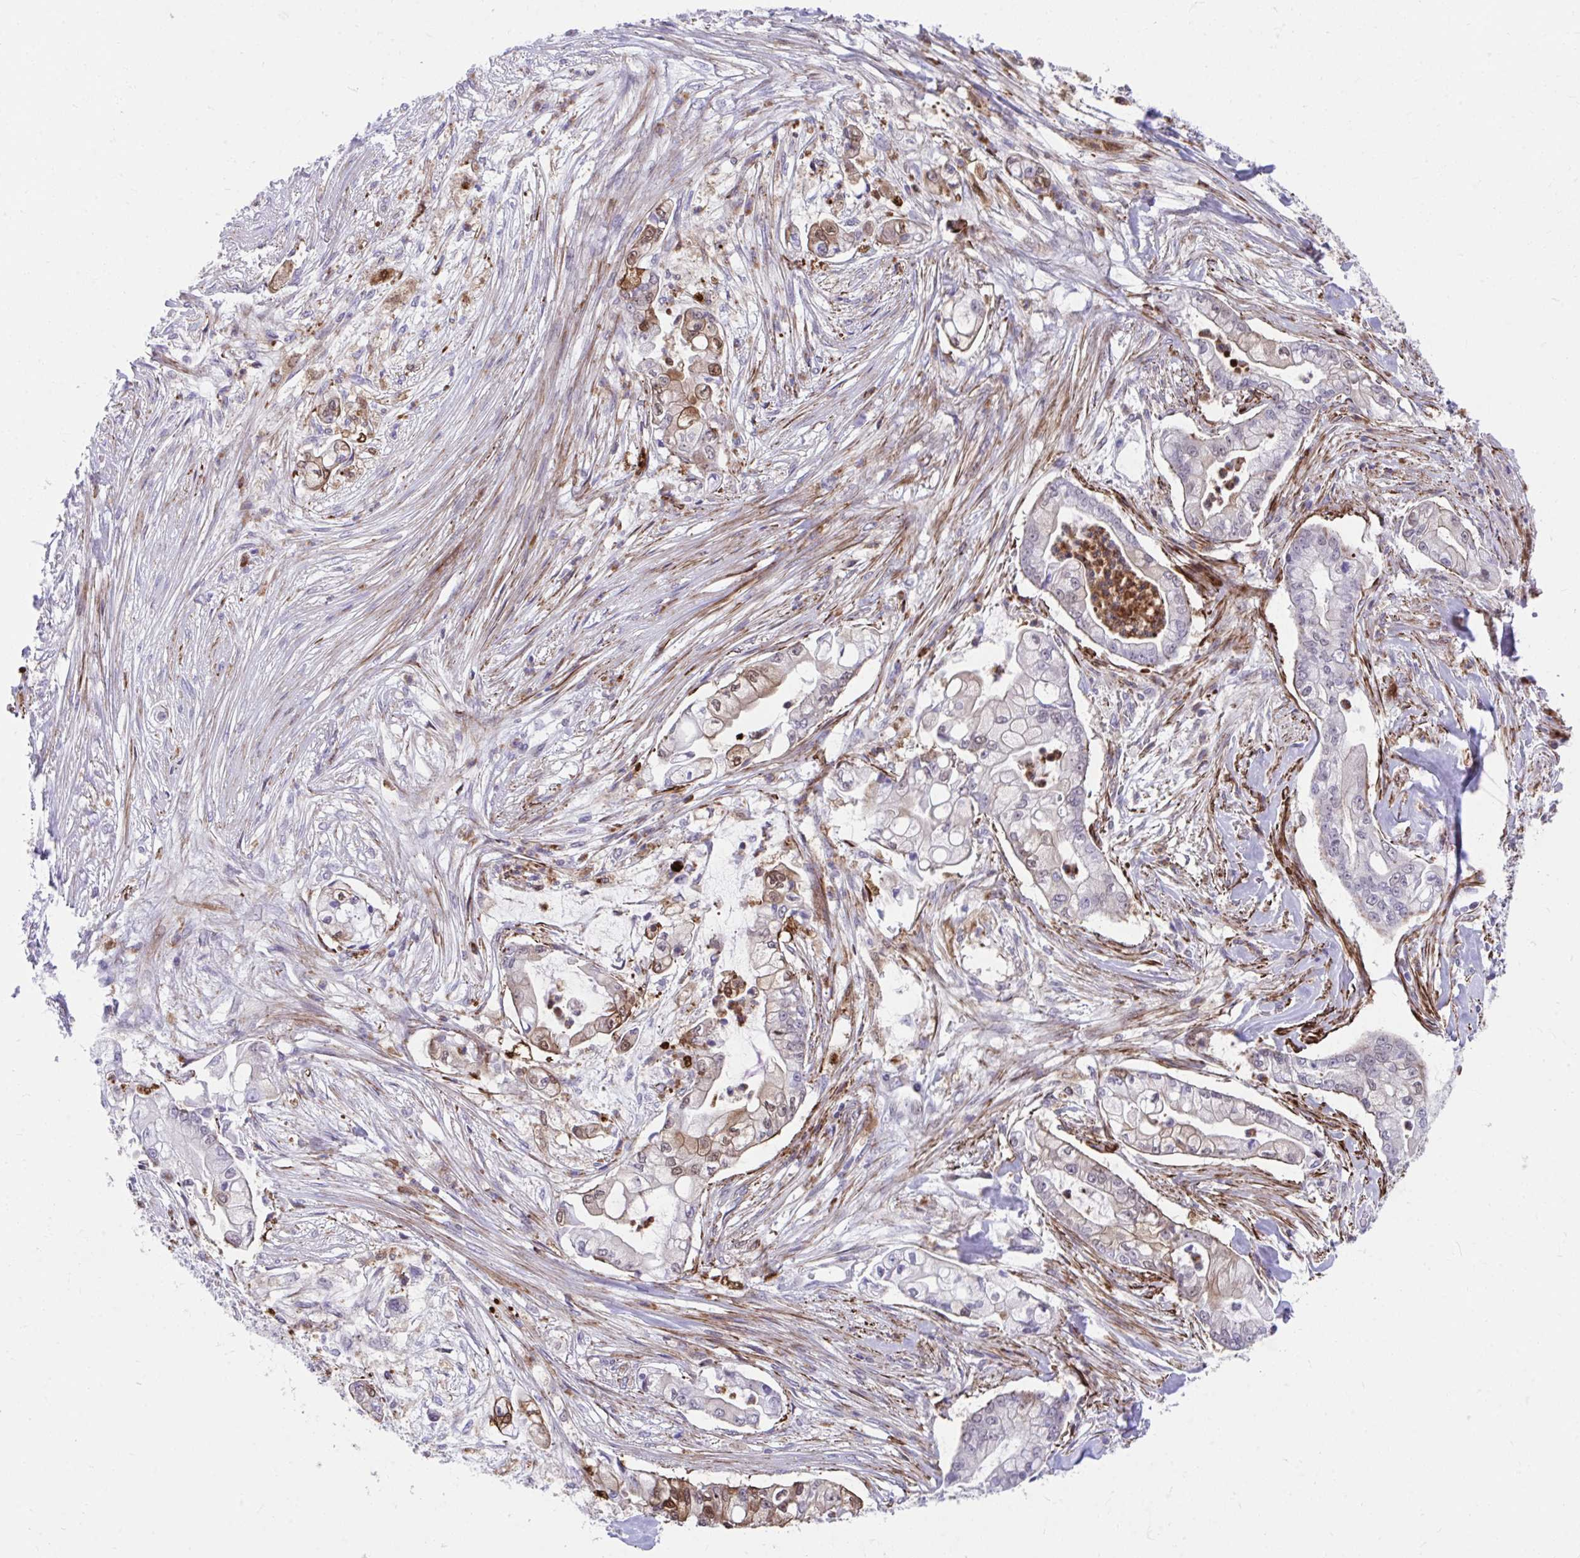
{"staining": {"intensity": "weak", "quantity": "<25%", "location": "cytoplasmic/membranous,nuclear"}, "tissue": "pancreatic cancer", "cell_type": "Tumor cells", "image_type": "cancer", "snomed": [{"axis": "morphology", "description": "Adenocarcinoma, NOS"}, {"axis": "topography", "description": "Pancreas"}], "caption": "IHC of pancreatic adenocarcinoma shows no expression in tumor cells. The staining was performed using DAB to visualize the protein expression in brown, while the nuclei were stained in blue with hematoxylin (Magnification: 20x).", "gene": "CSTB", "patient": {"sex": "female", "age": 69}}